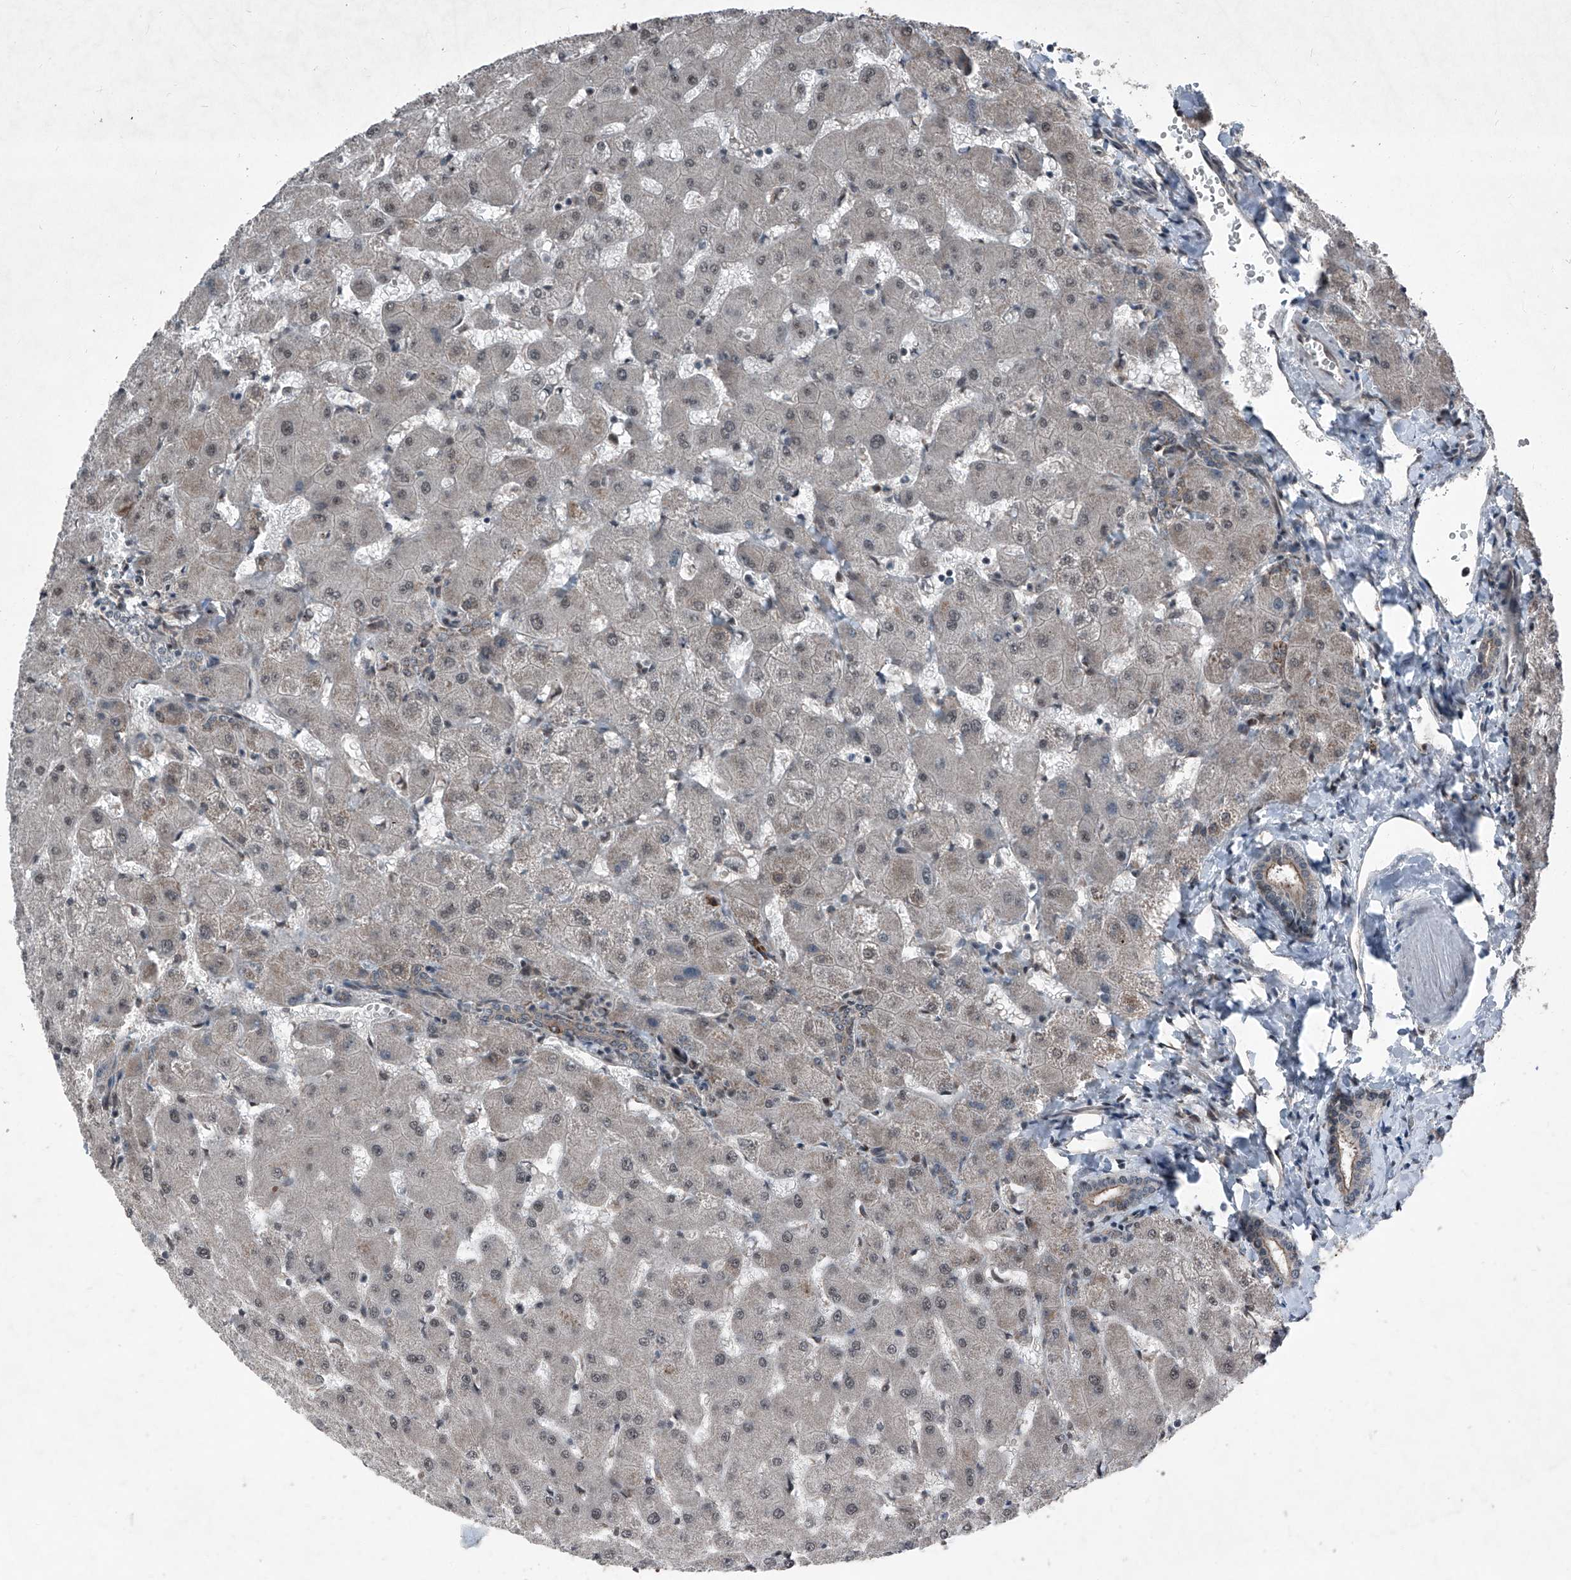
{"staining": {"intensity": "moderate", "quantity": "25%-75%", "location": "cytoplasmic/membranous"}, "tissue": "liver", "cell_type": "Cholangiocytes", "image_type": "normal", "snomed": [{"axis": "morphology", "description": "Normal tissue, NOS"}, {"axis": "topography", "description": "Liver"}], "caption": "Protein expression analysis of normal liver demonstrates moderate cytoplasmic/membranous positivity in about 25%-75% of cholangiocytes.", "gene": "COA7", "patient": {"sex": "female", "age": 63}}